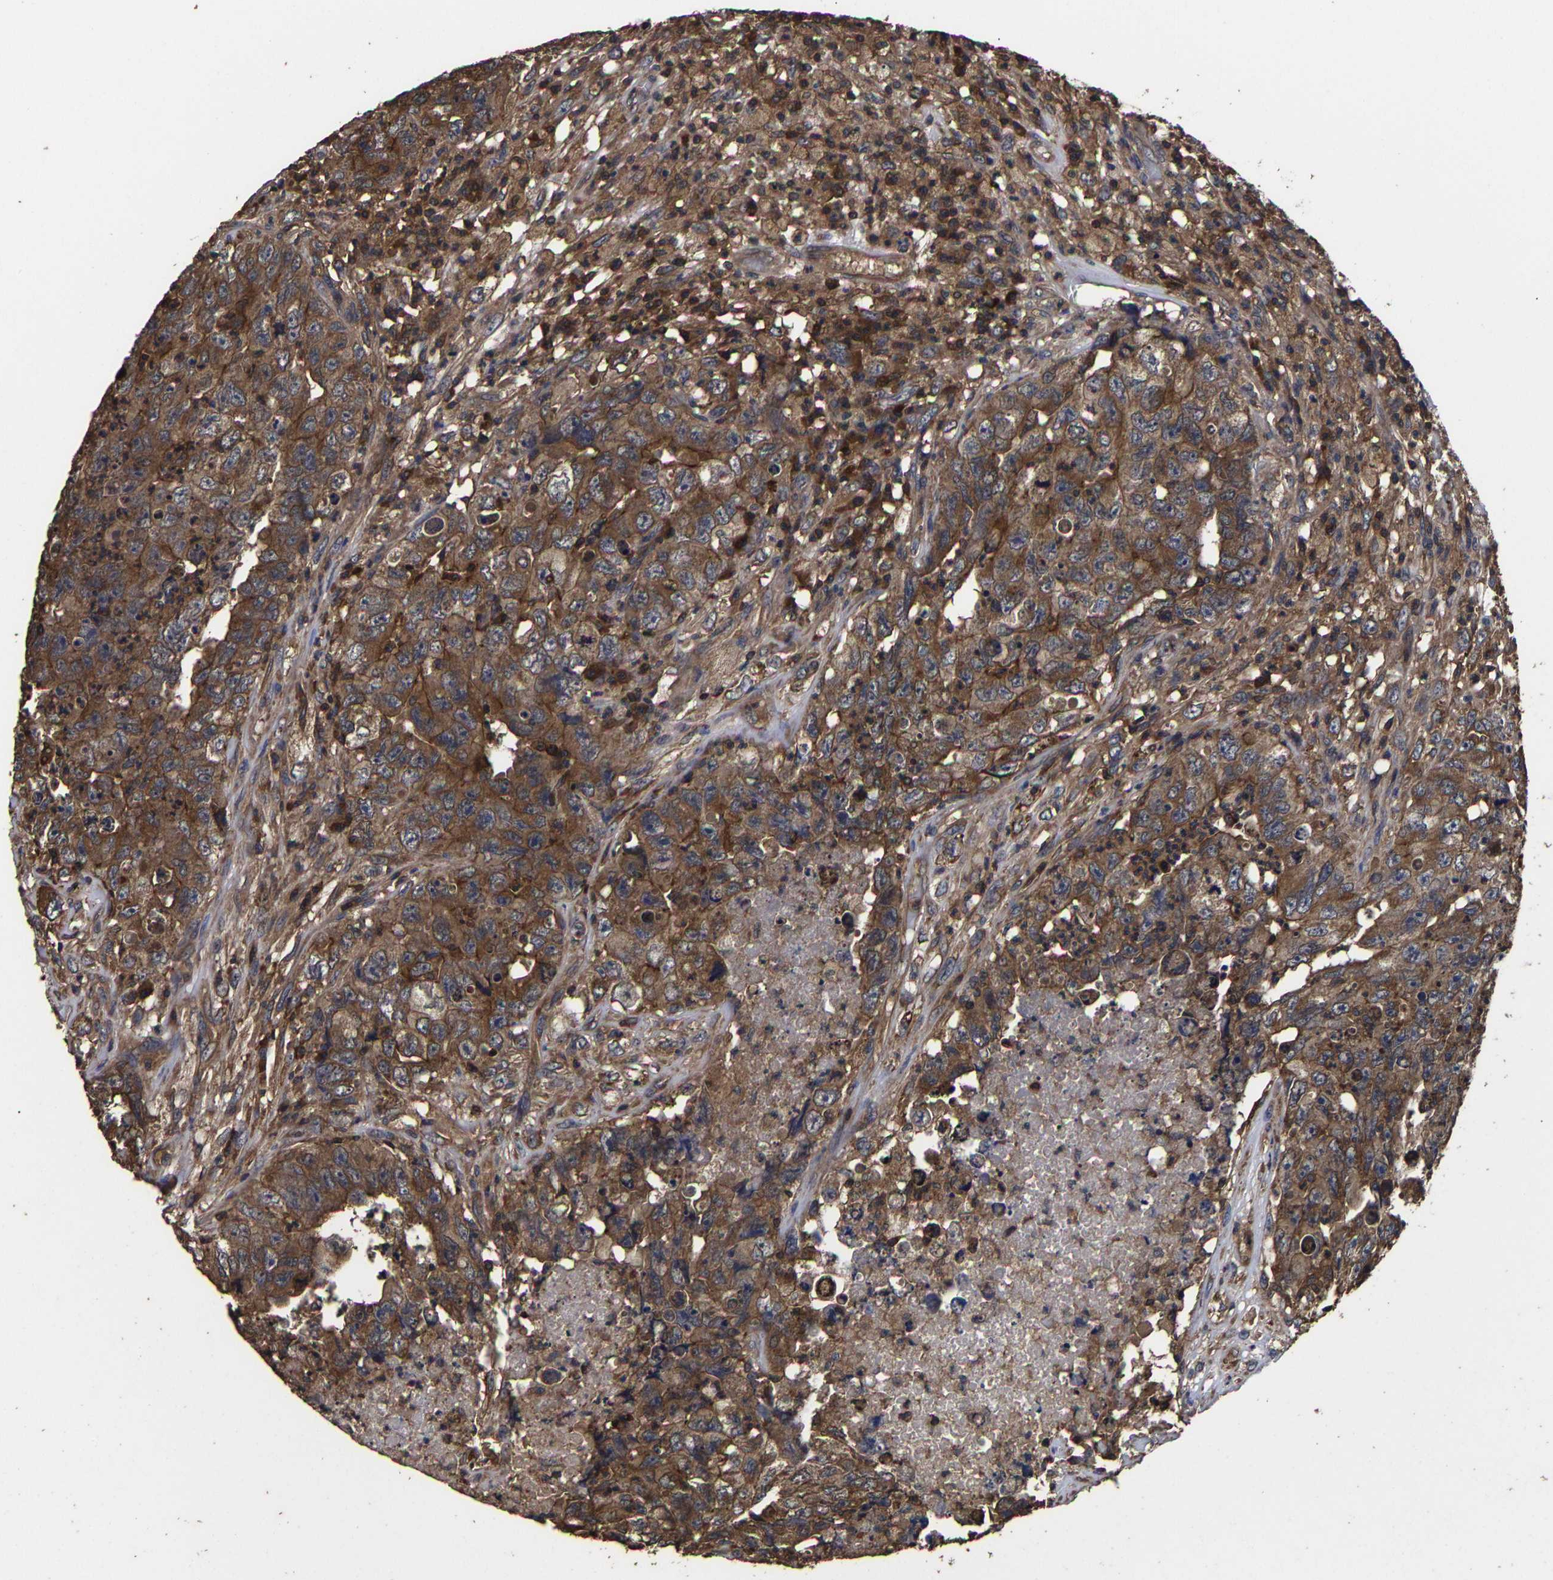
{"staining": {"intensity": "moderate", "quantity": ">75%", "location": "cytoplasmic/membranous"}, "tissue": "testis cancer", "cell_type": "Tumor cells", "image_type": "cancer", "snomed": [{"axis": "morphology", "description": "Carcinoma, Embryonal, NOS"}, {"axis": "topography", "description": "Testis"}], "caption": "Testis embryonal carcinoma tissue shows moderate cytoplasmic/membranous expression in about >75% of tumor cells, visualized by immunohistochemistry.", "gene": "ITCH", "patient": {"sex": "male", "age": 32}}